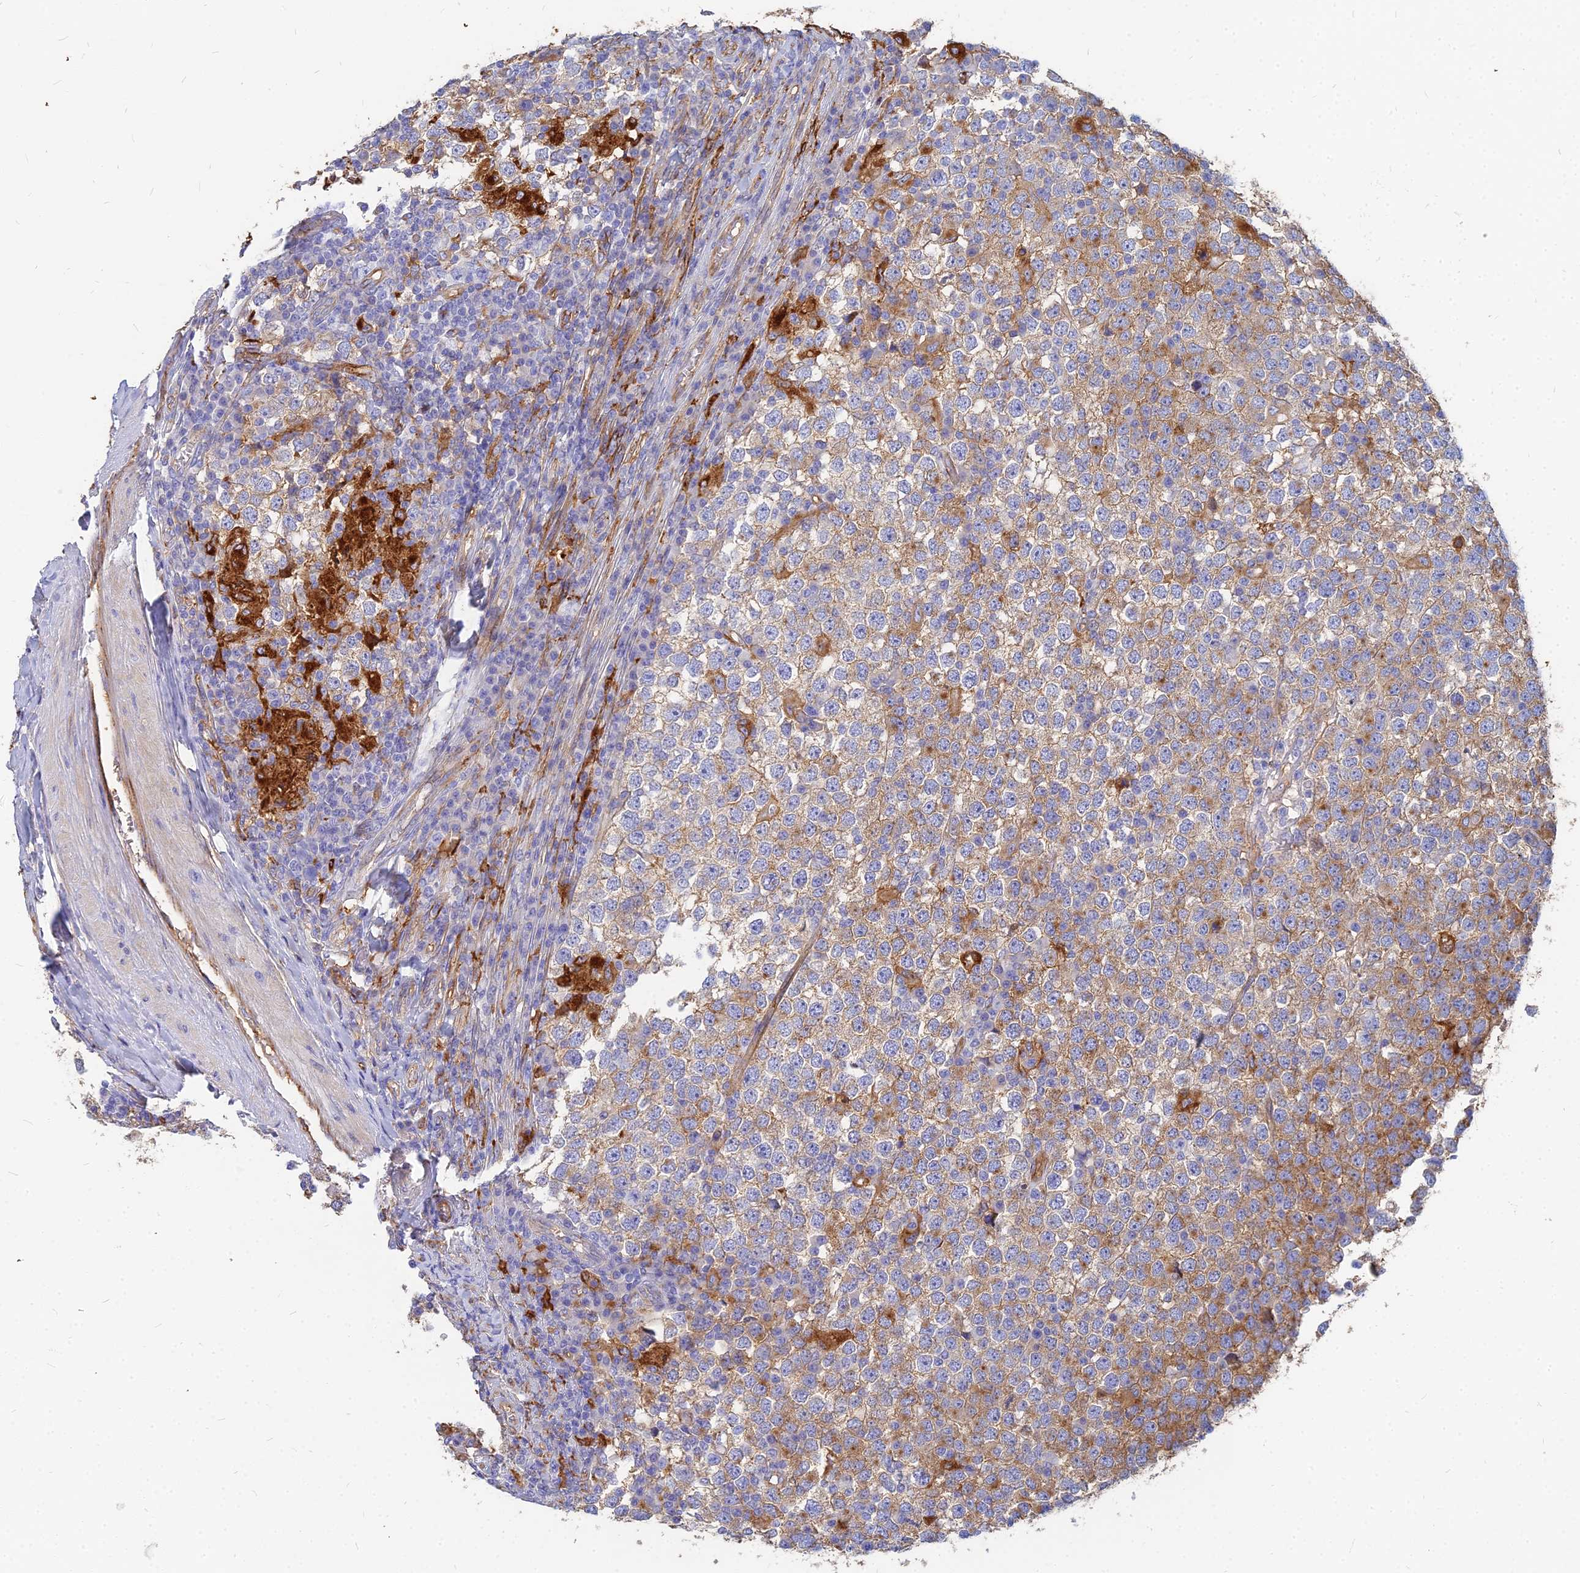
{"staining": {"intensity": "moderate", "quantity": "25%-75%", "location": "cytoplasmic/membranous"}, "tissue": "testis cancer", "cell_type": "Tumor cells", "image_type": "cancer", "snomed": [{"axis": "morphology", "description": "Seminoma, NOS"}, {"axis": "topography", "description": "Testis"}], "caption": "Immunohistochemistry (IHC) image of testis cancer stained for a protein (brown), which exhibits medium levels of moderate cytoplasmic/membranous expression in approximately 25%-75% of tumor cells.", "gene": "VAT1", "patient": {"sex": "male", "age": 65}}